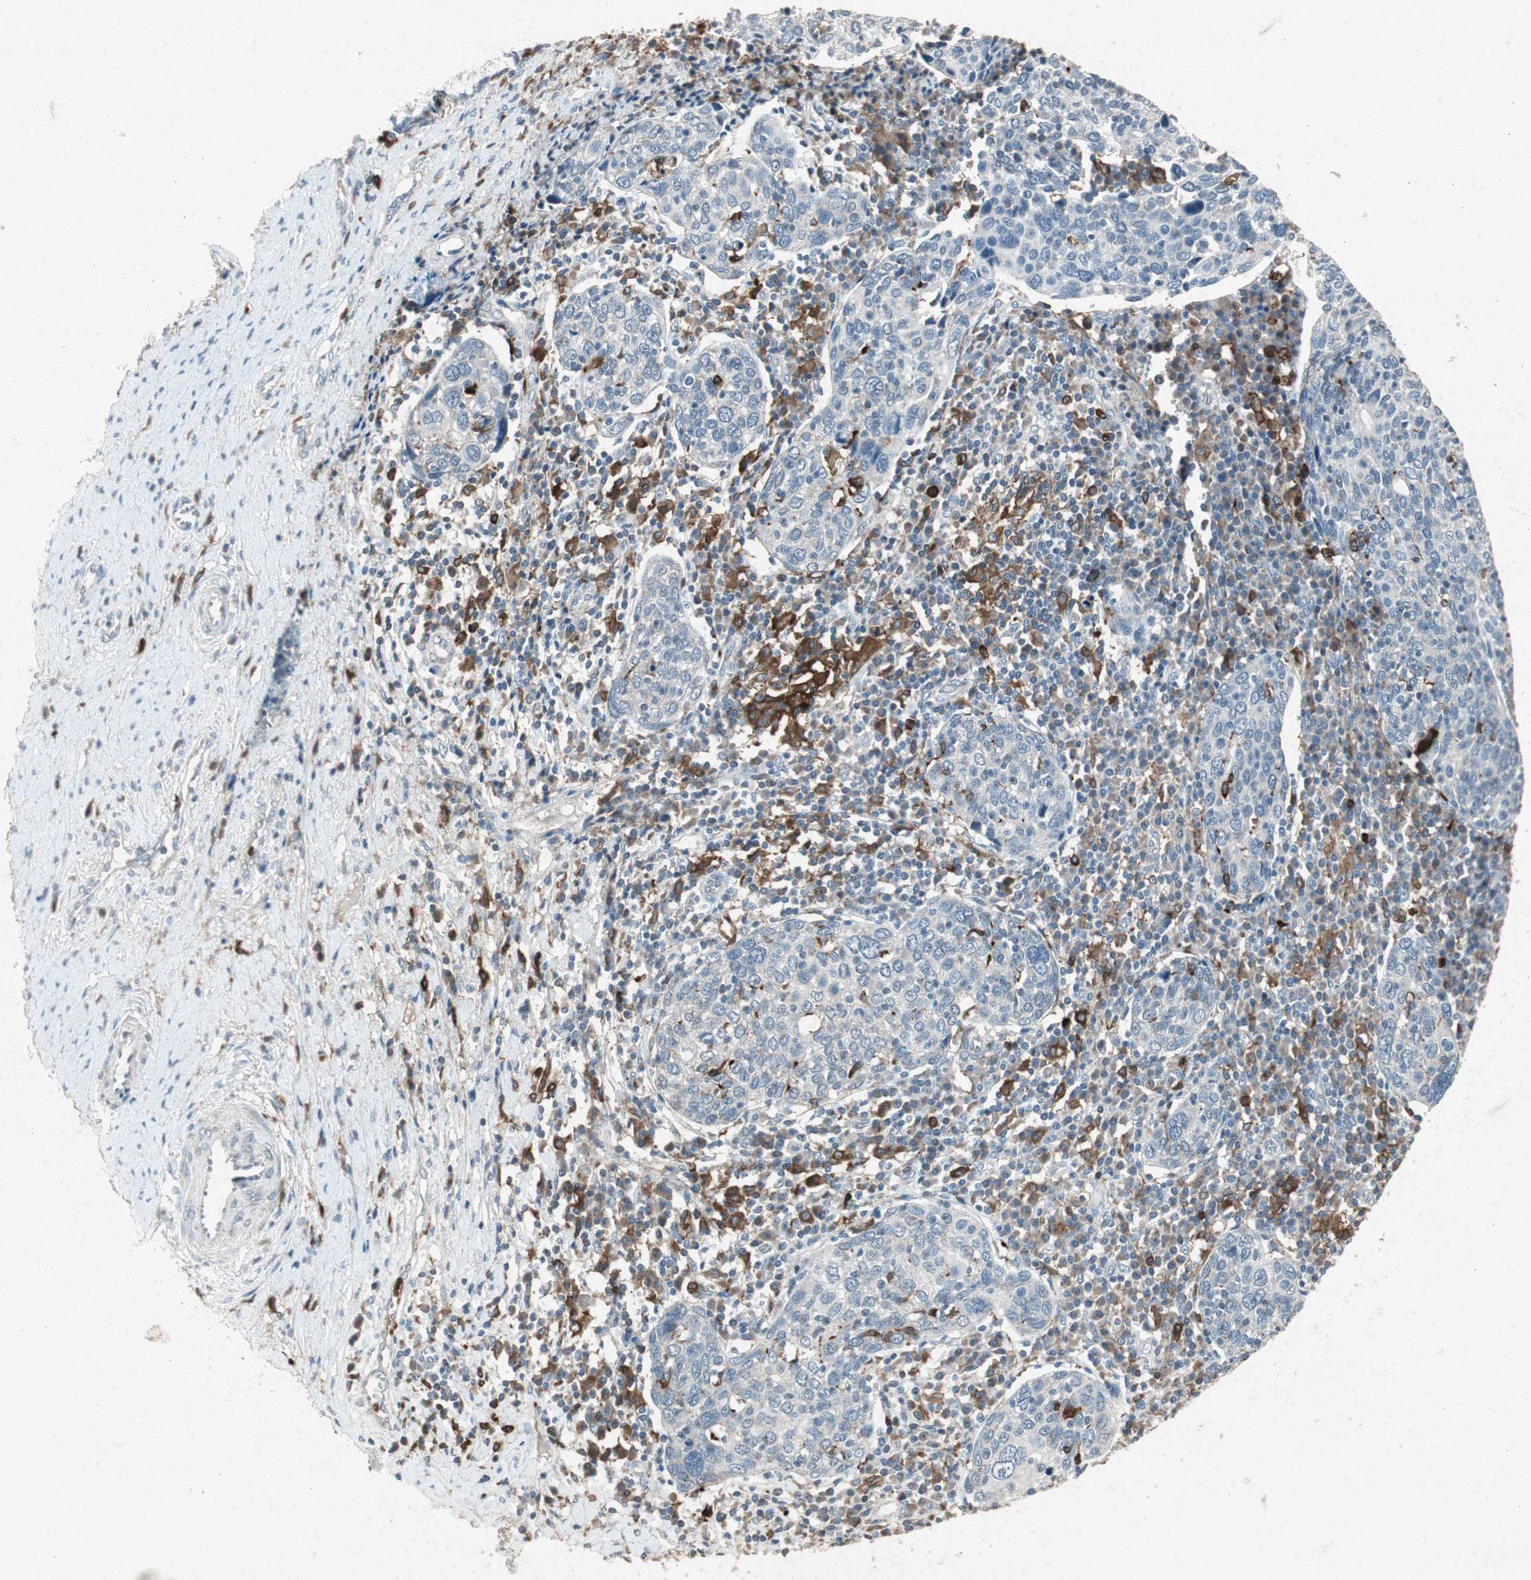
{"staining": {"intensity": "weak", "quantity": "<25%", "location": "cytoplasmic/membranous"}, "tissue": "cervical cancer", "cell_type": "Tumor cells", "image_type": "cancer", "snomed": [{"axis": "morphology", "description": "Squamous cell carcinoma, NOS"}, {"axis": "topography", "description": "Cervix"}], "caption": "The image demonstrates no significant positivity in tumor cells of cervical cancer. Brightfield microscopy of immunohistochemistry (IHC) stained with DAB (3,3'-diaminobenzidine) (brown) and hematoxylin (blue), captured at high magnification.", "gene": "TYROBP", "patient": {"sex": "female", "age": 40}}